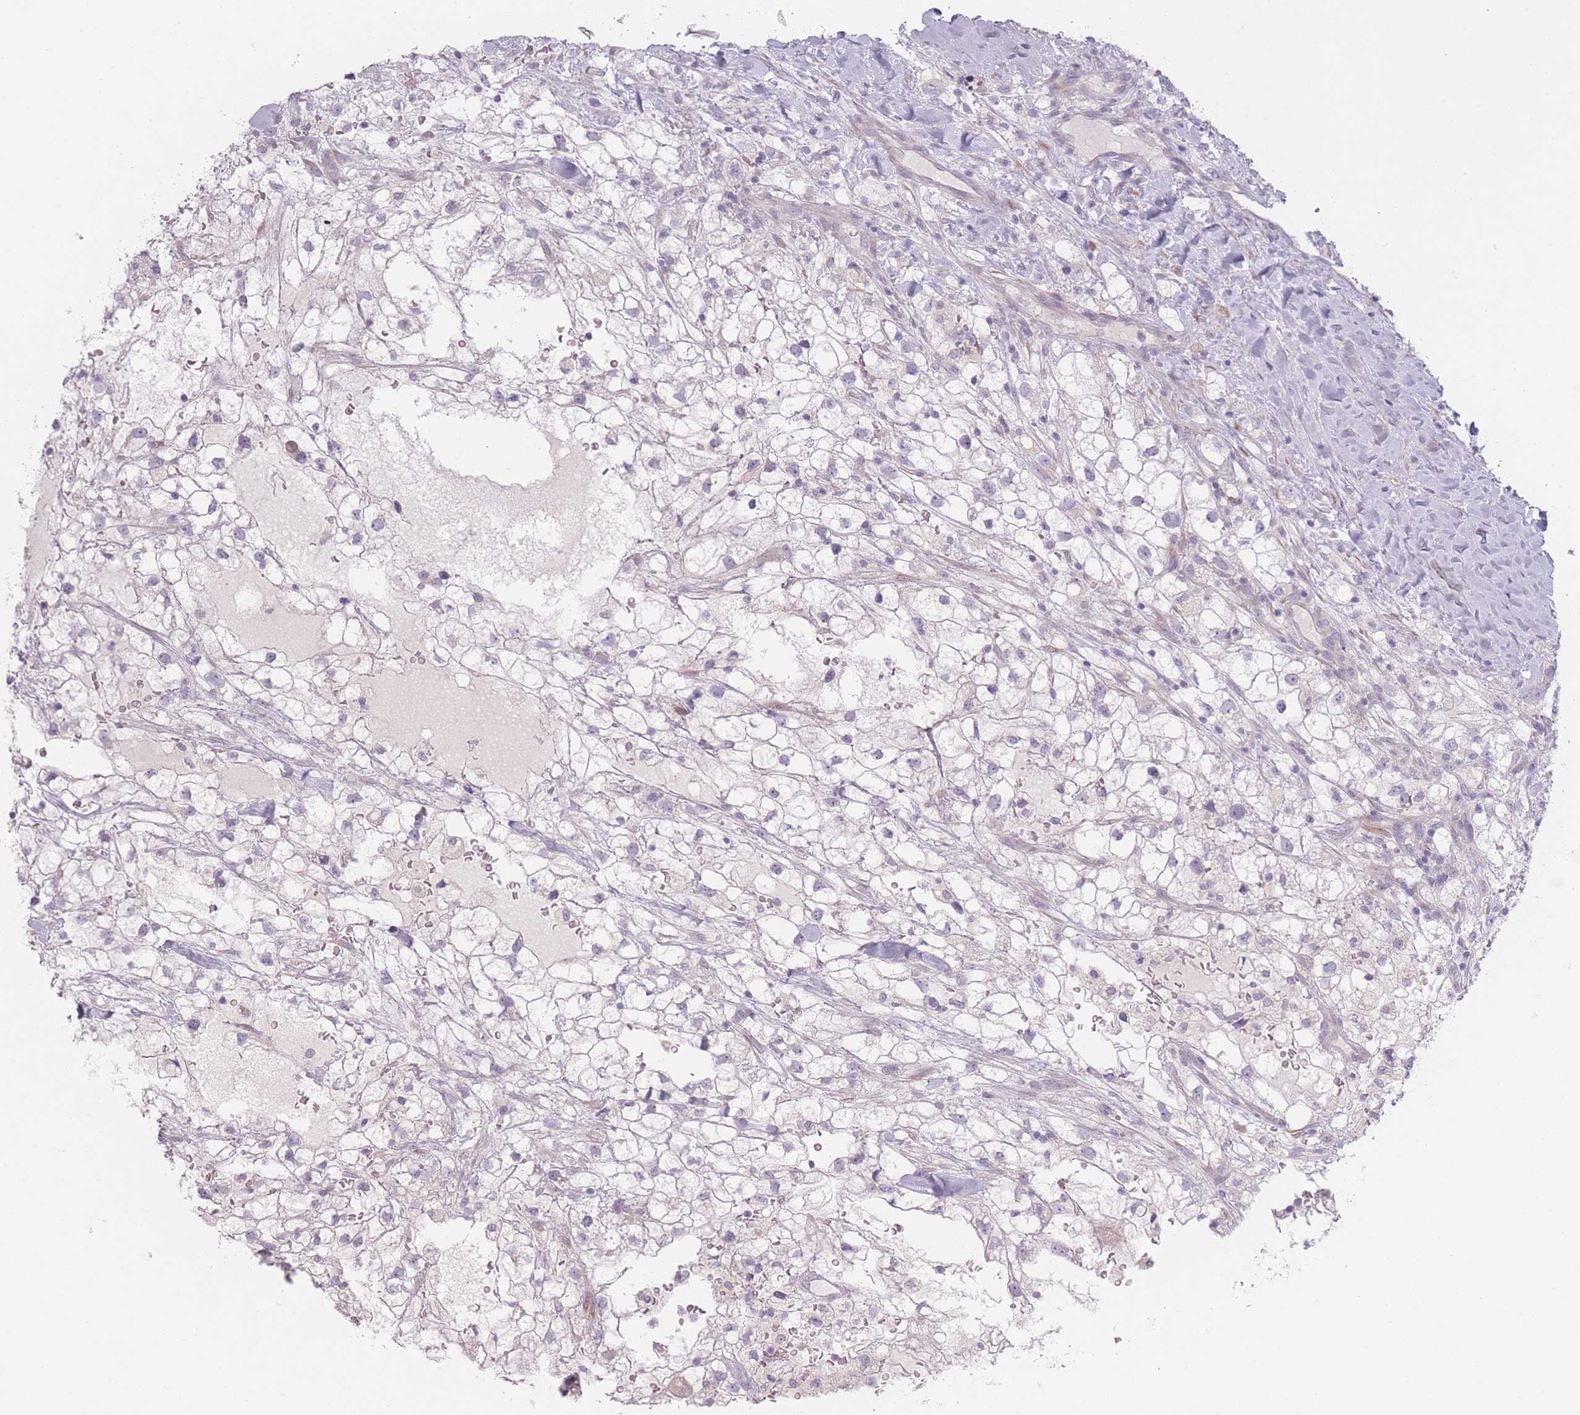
{"staining": {"intensity": "negative", "quantity": "none", "location": "none"}, "tissue": "renal cancer", "cell_type": "Tumor cells", "image_type": "cancer", "snomed": [{"axis": "morphology", "description": "Adenocarcinoma, NOS"}, {"axis": "topography", "description": "Kidney"}], "caption": "Tumor cells show no significant expression in renal cancer (adenocarcinoma).", "gene": "RASL10B", "patient": {"sex": "male", "age": 59}}